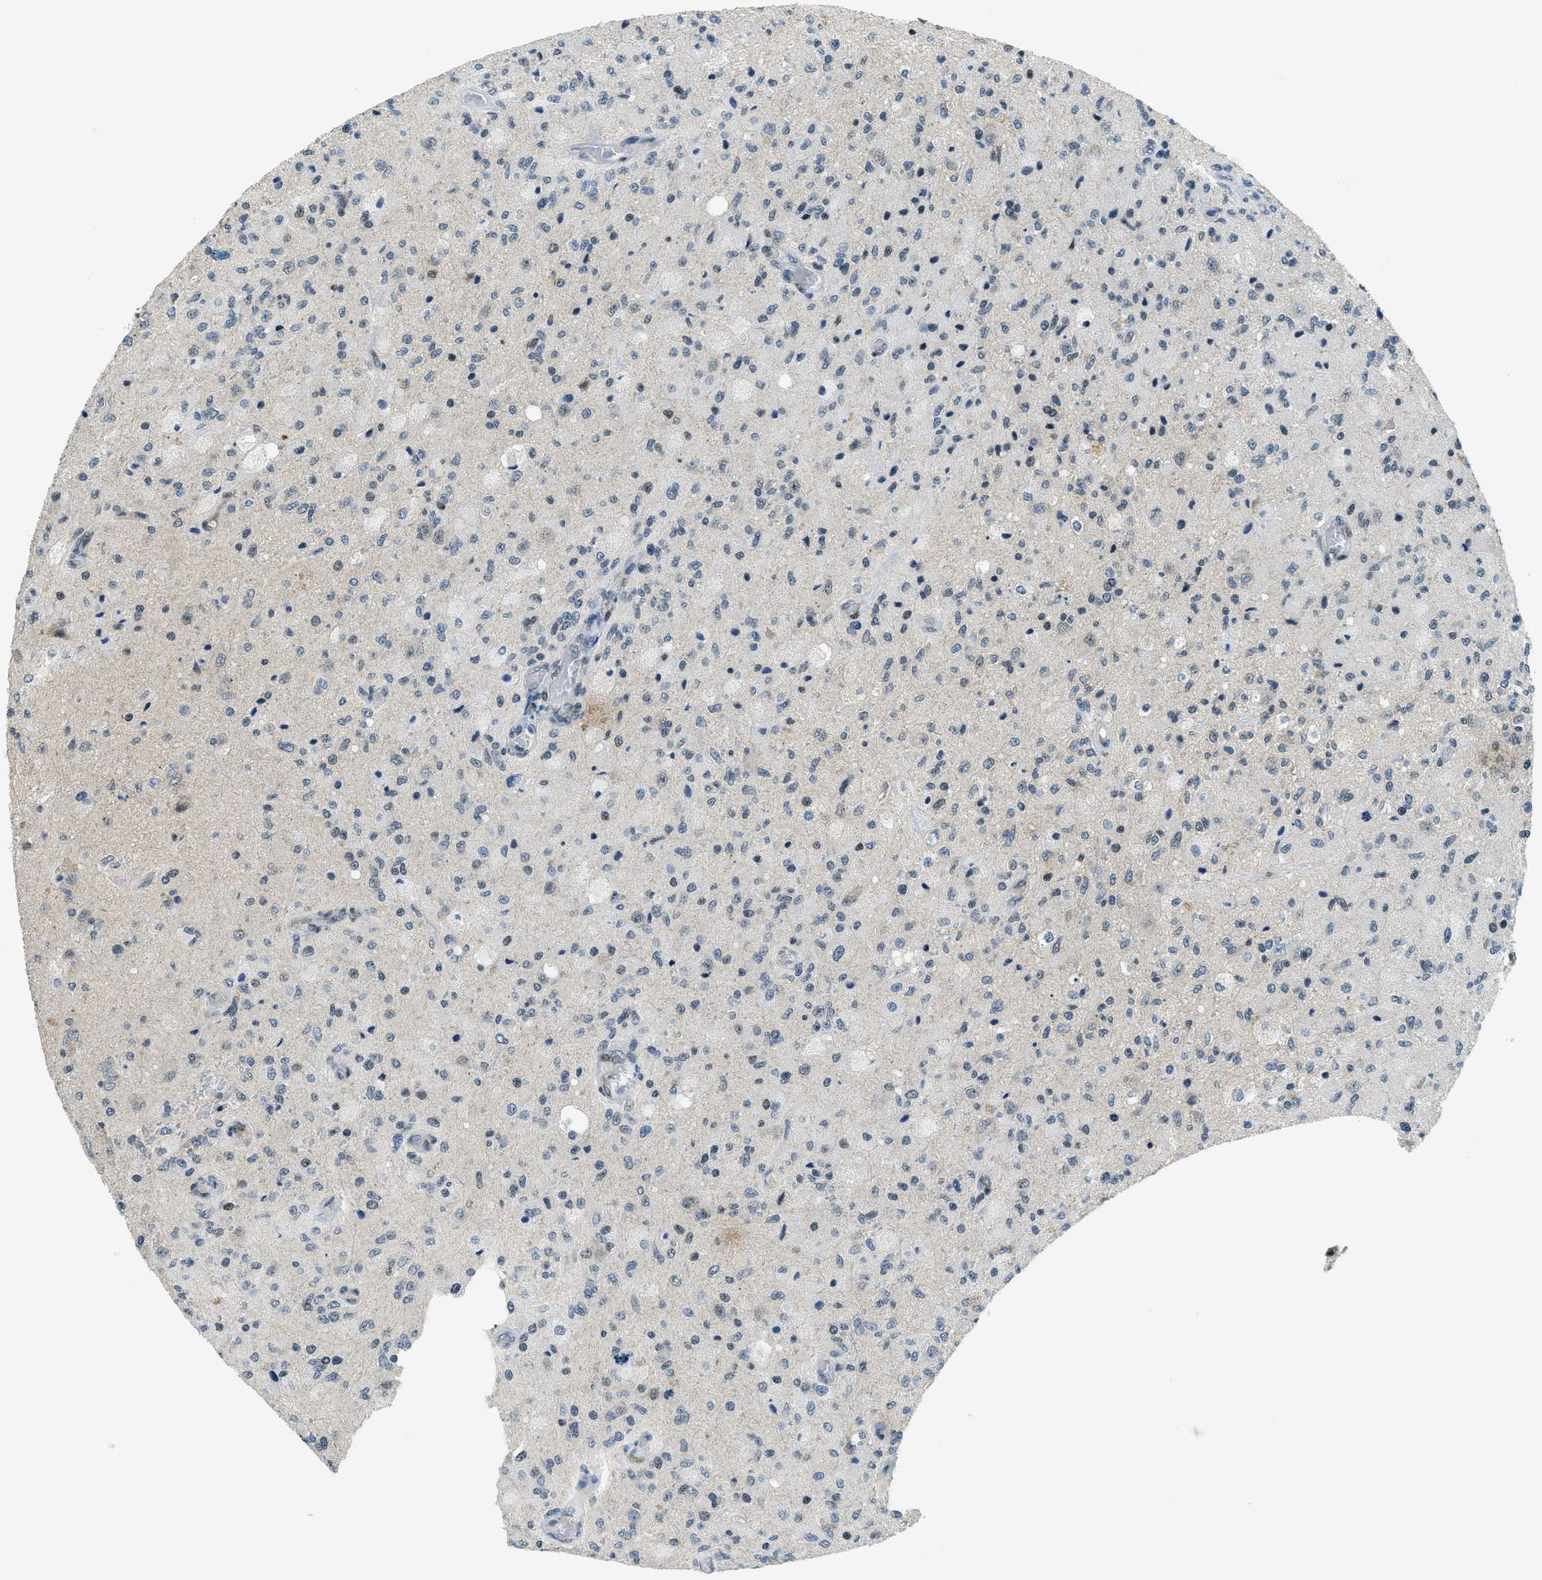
{"staining": {"intensity": "negative", "quantity": "none", "location": "none"}, "tissue": "glioma", "cell_type": "Tumor cells", "image_type": "cancer", "snomed": [{"axis": "morphology", "description": "Normal tissue, NOS"}, {"axis": "morphology", "description": "Glioma, malignant, High grade"}, {"axis": "topography", "description": "Cerebral cortex"}], "caption": "This micrograph is of malignant high-grade glioma stained with immunohistochemistry to label a protein in brown with the nuclei are counter-stained blue. There is no staining in tumor cells. The staining was performed using DAB (3,3'-diaminobenzidine) to visualize the protein expression in brown, while the nuclei were stained in blue with hematoxylin (Magnification: 20x).", "gene": "KLF6", "patient": {"sex": "male", "age": 77}}